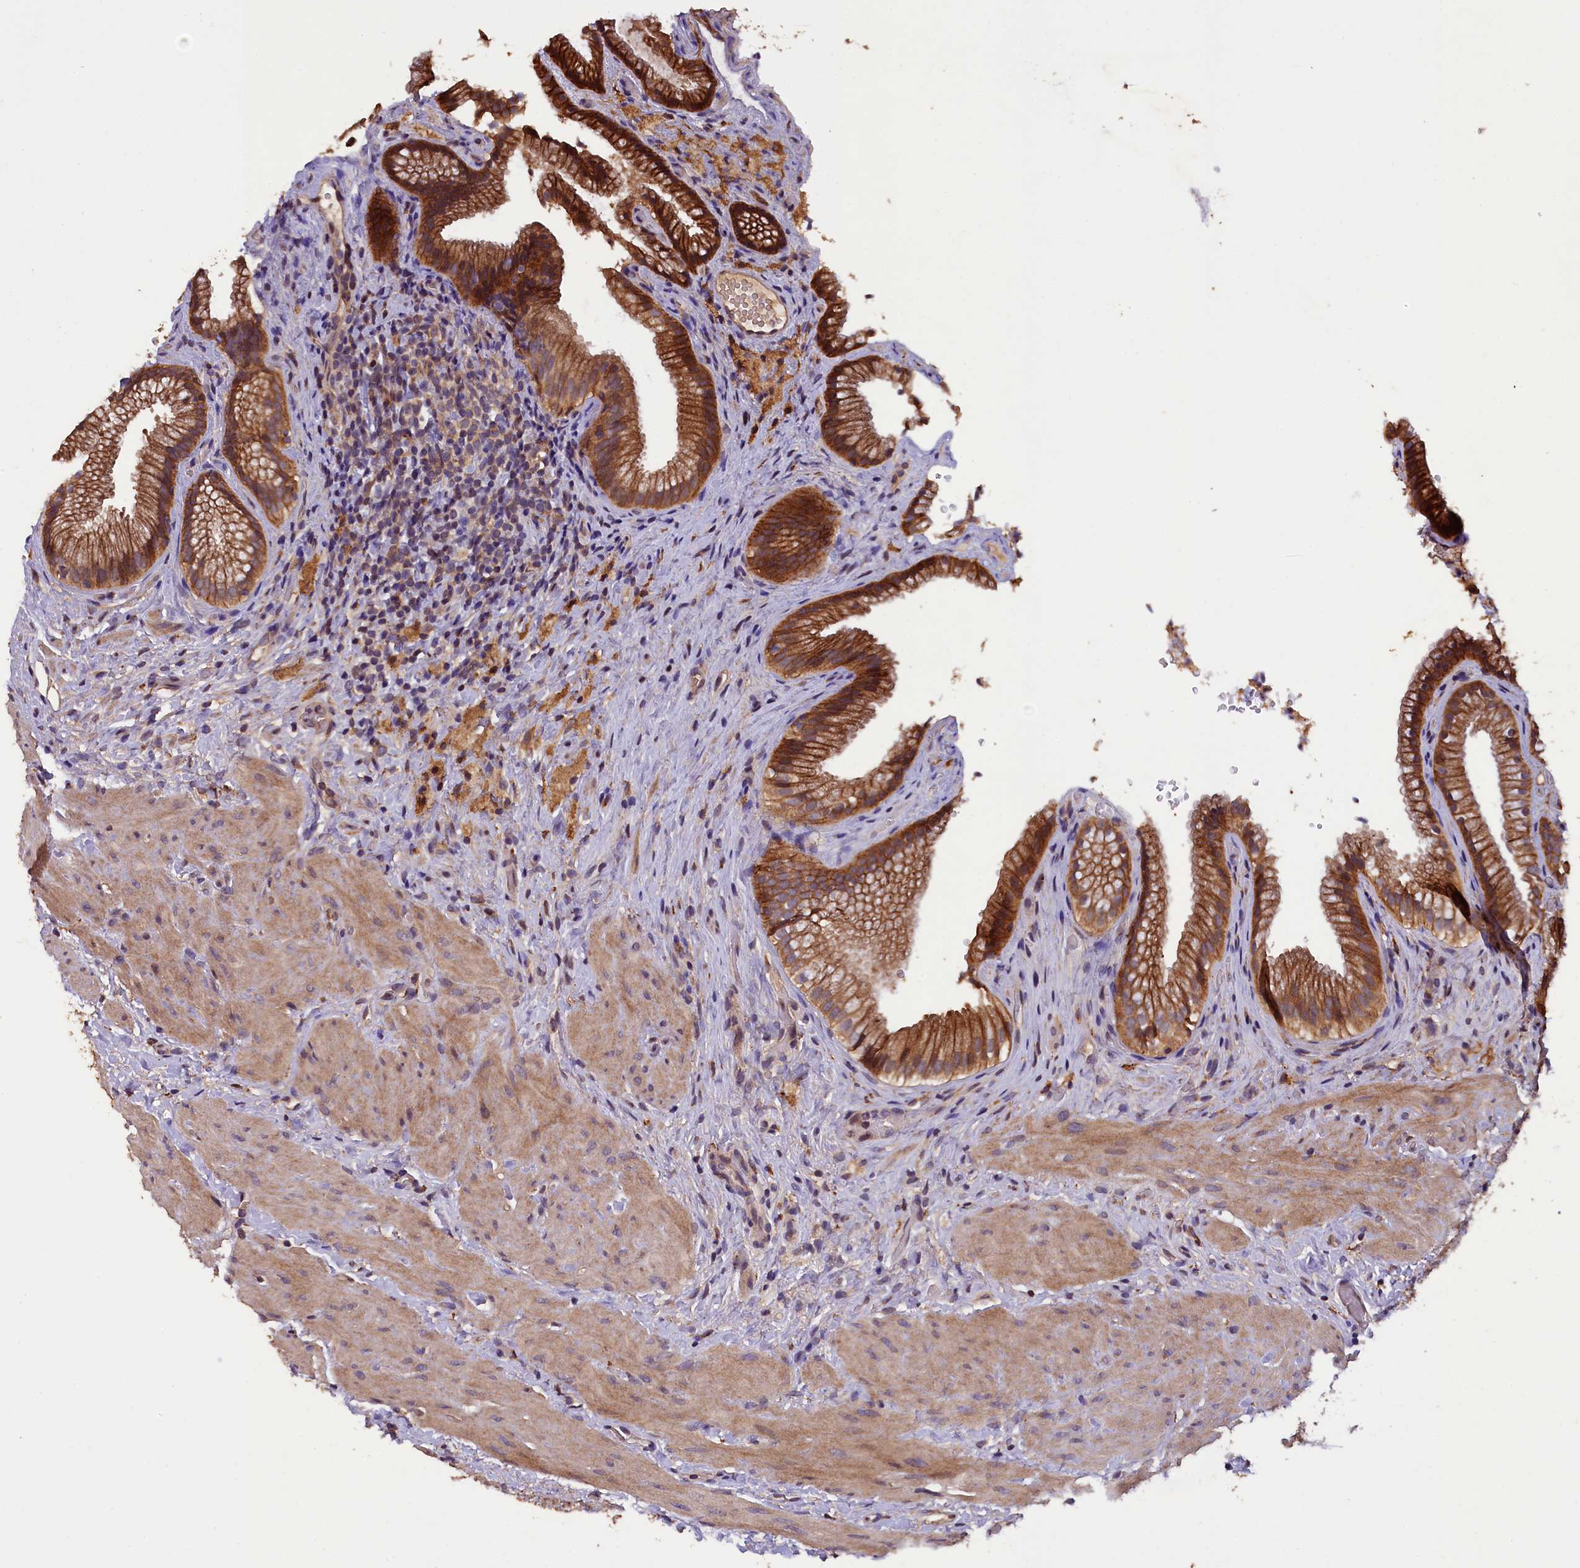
{"staining": {"intensity": "strong", "quantity": ">75%", "location": "cytoplasmic/membranous"}, "tissue": "gallbladder", "cell_type": "Glandular cells", "image_type": "normal", "snomed": [{"axis": "morphology", "description": "Normal tissue, NOS"}, {"axis": "morphology", "description": "Inflammation, NOS"}, {"axis": "topography", "description": "Gallbladder"}], "caption": "Brown immunohistochemical staining in unremarkable gallbladder demonstrates strong cytoplasmic/membranous staining in approximately >75% of glandular cells.", "gene": "PLXNB1", "patient": {"sex": "male", "age": 51}}